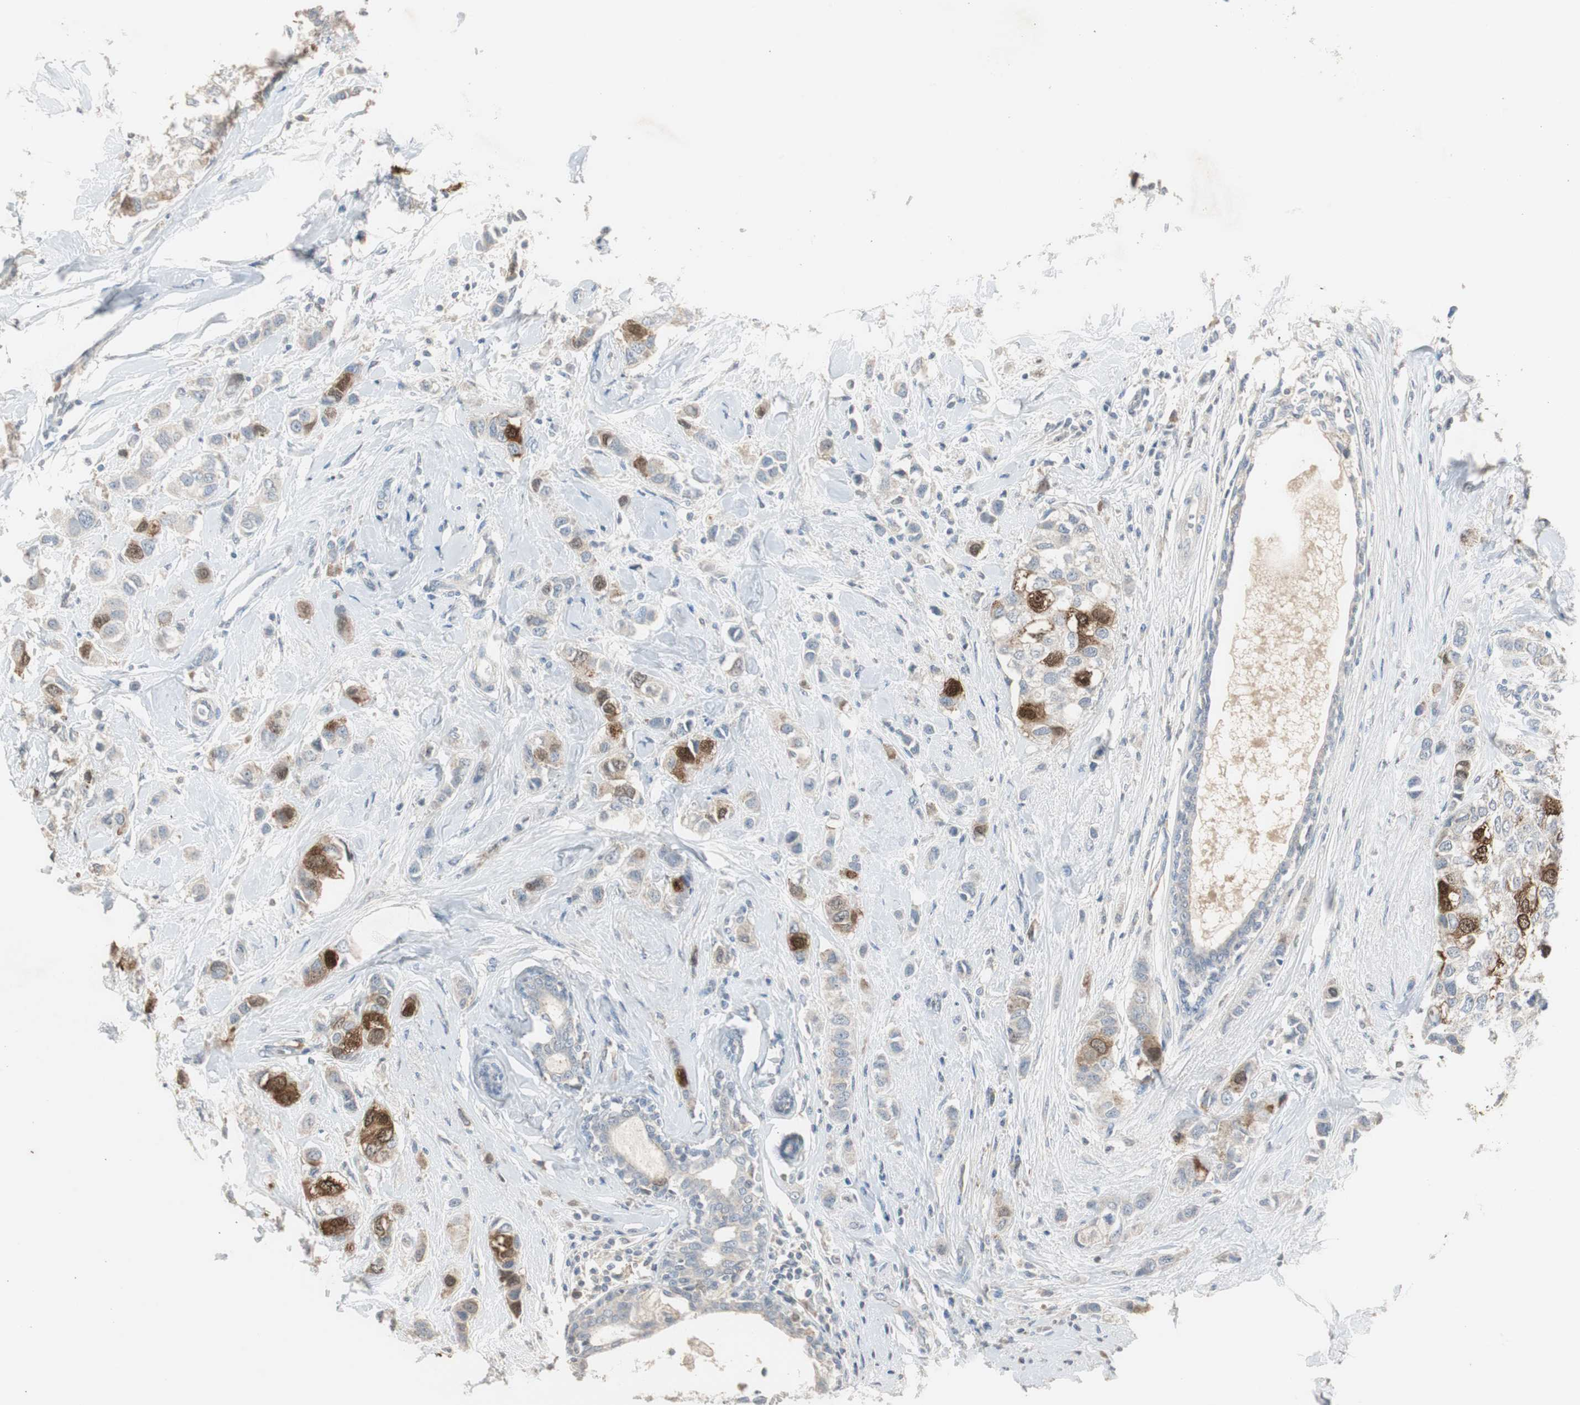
{"staining": {"intensity": "moderate", "quantity": "25%-75%", "location": "cytoplasmic/membranous"}, "tissue": "breast cancer", "cell_type": "Tumor cells", "image_type": "cancer", "snomed": [{"axis": "morphology", "description": "Duct carcinoma"}, {"axis": "topography", "description": "Breast"}], "caption": "Protein expression analysis of breast cancer (invasive ductal carcinoma) exhibits moderate cytoplasmic/membranous expression in approximately 25%-75% of tumor cells.", "gene": "TK1", "patient": {"sex": "female", "age": 50}}